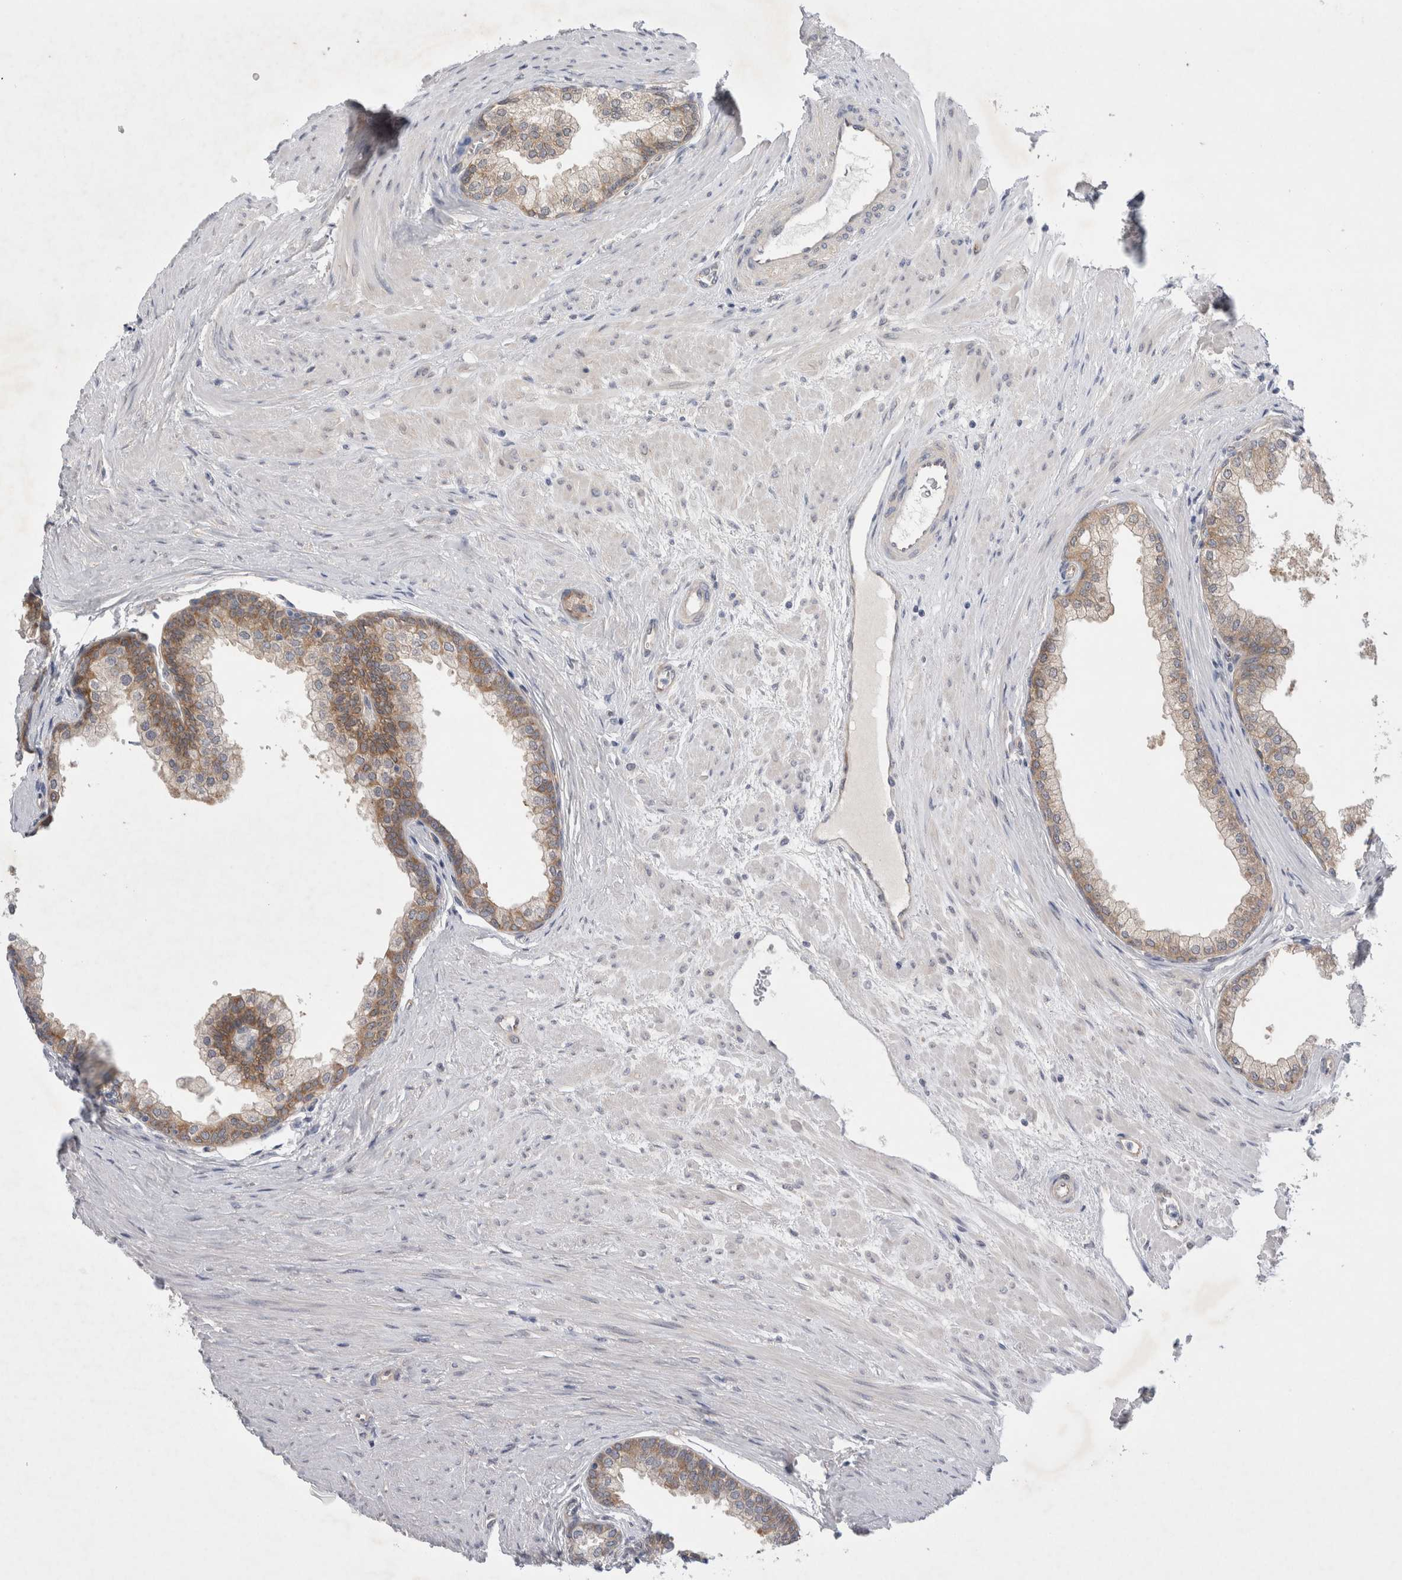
{"staining": {"intensity": "moderate", "quantity": ">75%", "location": "cytoplasmic/membranous"}, "tissue": "prostate", "cell_type": "Glandular cells", "image_type": "normal", "snomed": [{"axis": "morphology", "description": "Normal tissue, NOS"}, {"axis": "morphology", "description": "Urothelial carcinoma, Low grade"}, {"axis": "topography", "description": "Urinary bladder"}, {"axis": "topography", "description": "Prostate"}], "caption": "Immunohistochemistry histopathology image of unremarkable prostate: prostate stained using immunohistochemistry demonstrates medium levels of moderate protein expression localized specifically in the cytoplasmic/membranous of glandular cells, appearing as a cytoplasmic/membranous brown color.", "gene": "WIPF2", "patient": {"sex": "male", "age": 60}}